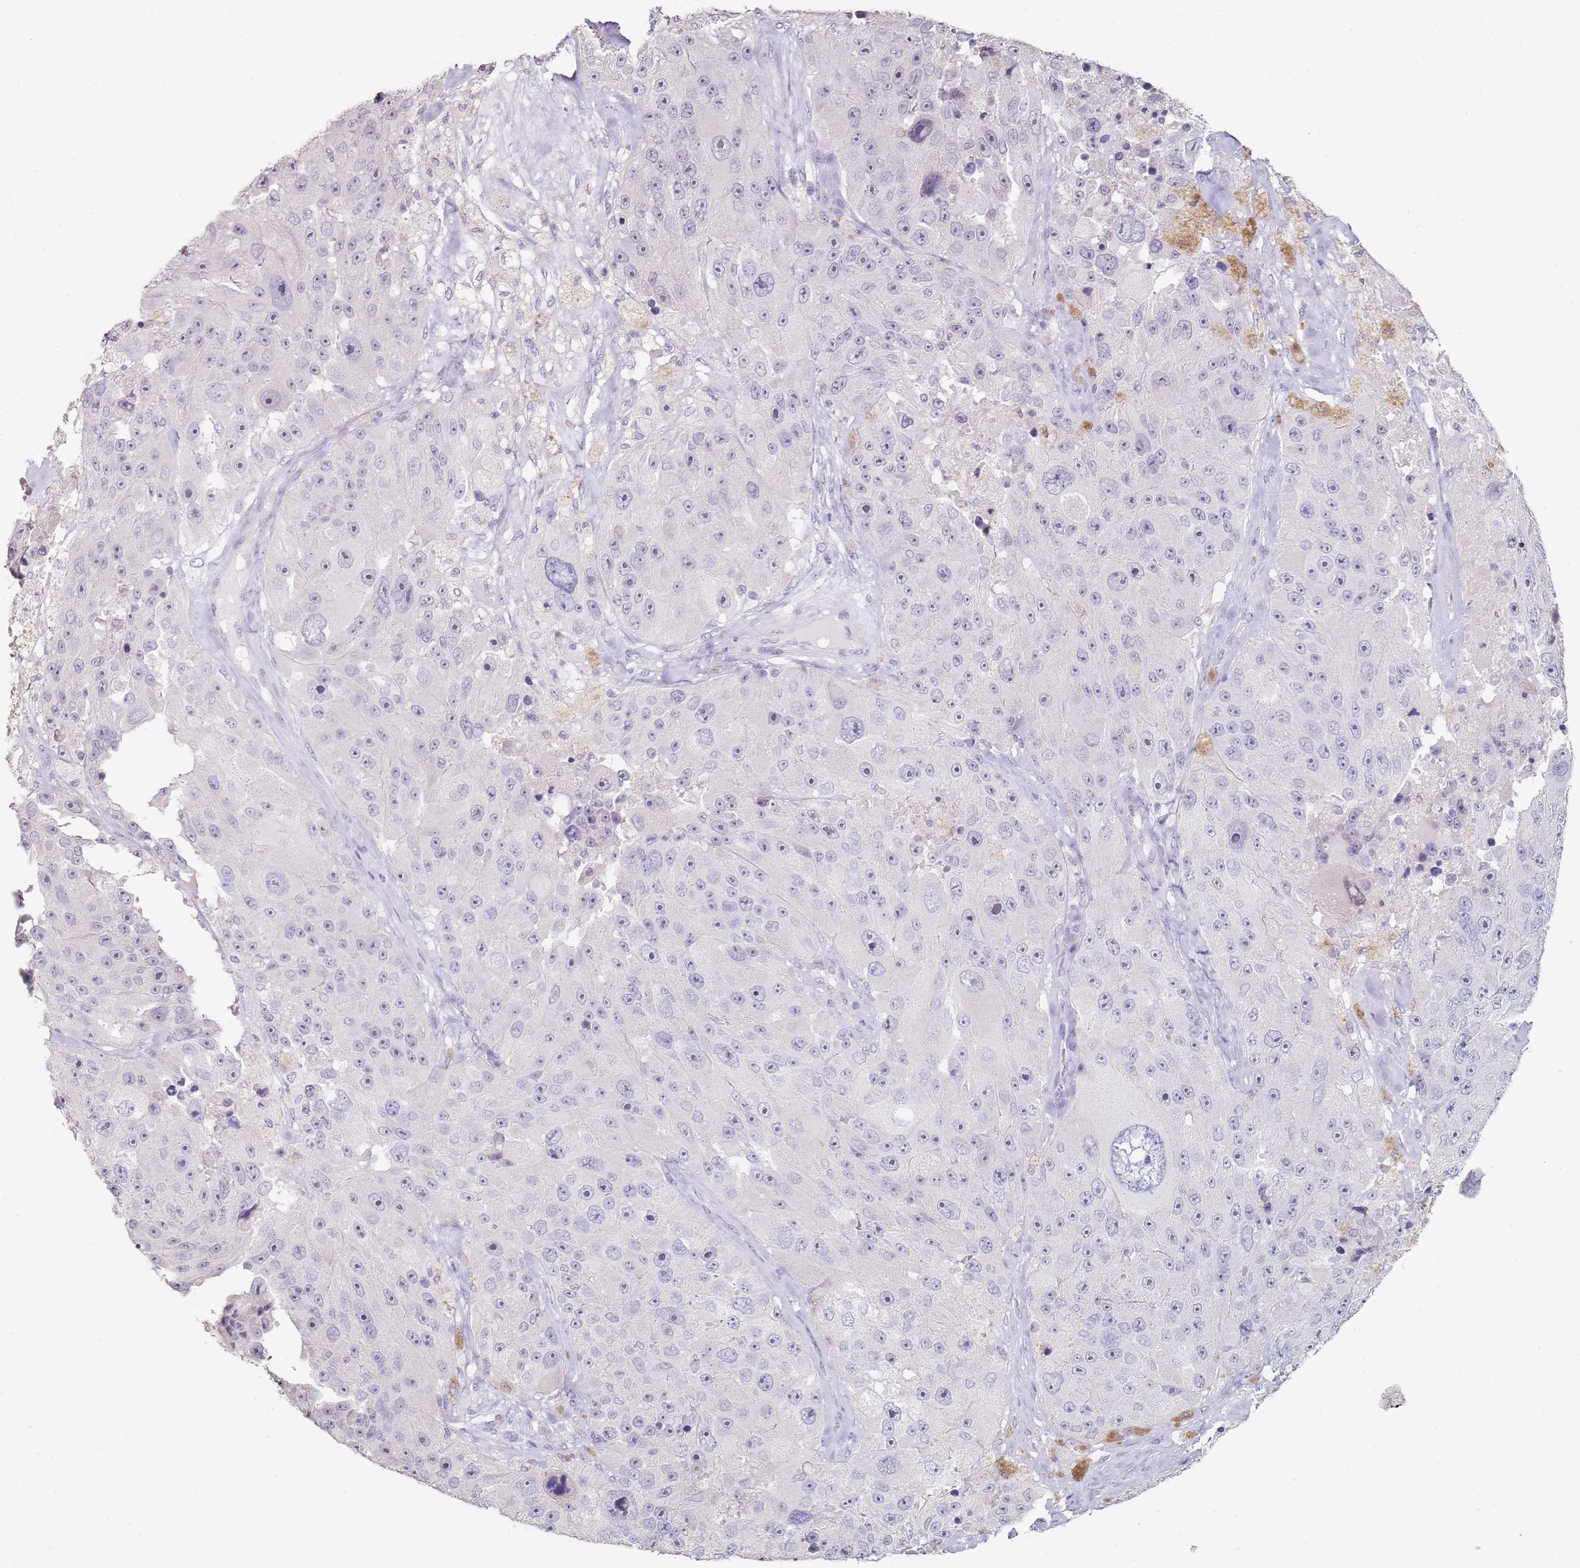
{"staining": {"intensity": "negative", "quantity": "none", "location": "none"}, "tissue": "melanoma", "cell_type": "Tumor cells", "image_type": "cancer", "snomed": [{"axis": "morphology", "description": "Malignant melanoma, Metastatic site"}, {"axis": "topography", "description": "Lymph node"}], "caption": "Tumor cells show no significant expression in malignant melanoma (metastatic site).", "gene": "DNAH11", "patient": {"sex": "male", "age": 62}}